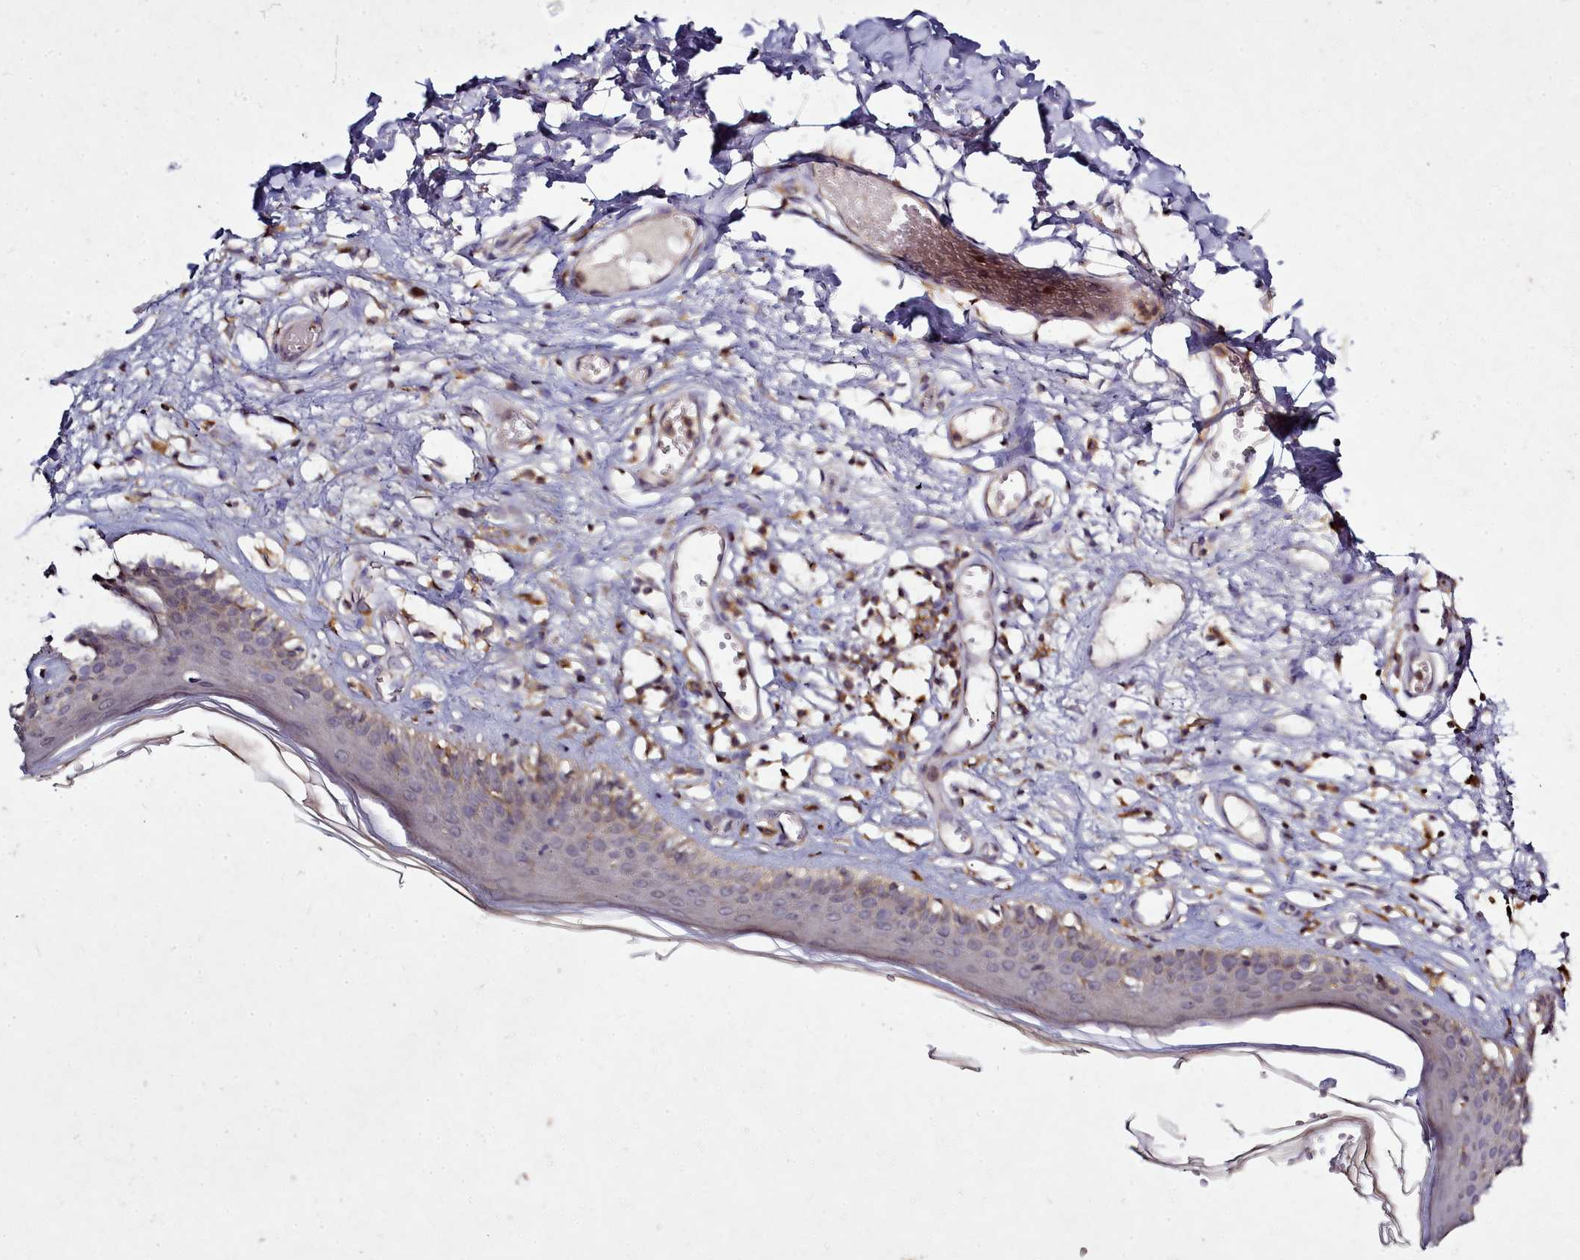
{"staining": {"intensity": "moderate", "quantity": "<25%", "location": "cytoplasmic/membranous"}, "tissue": "skin", "cell_type": "Epidermal cells", "image_type": "normal", "snomed": [{"axis": "morphology", "description": "Normal tissue, NOS"}, {"axis": "topography", "description": "Adipose tissue"}, {"axis": "topography", "description": "Vascular tissue"}, {"axis": "topography", "description": "Vulva"}, {"axis": "topography", "description": "Peripheral nerve tissue"}], "caption": "This image shows immunohistochemistry (IHC) staining of benign human skin, with low moderate cytoplasmic/membranous expression in about <25% of epidermal cells.", "gene": "NCKAP1L", "patient": {"sex": "female", "age": 86}}